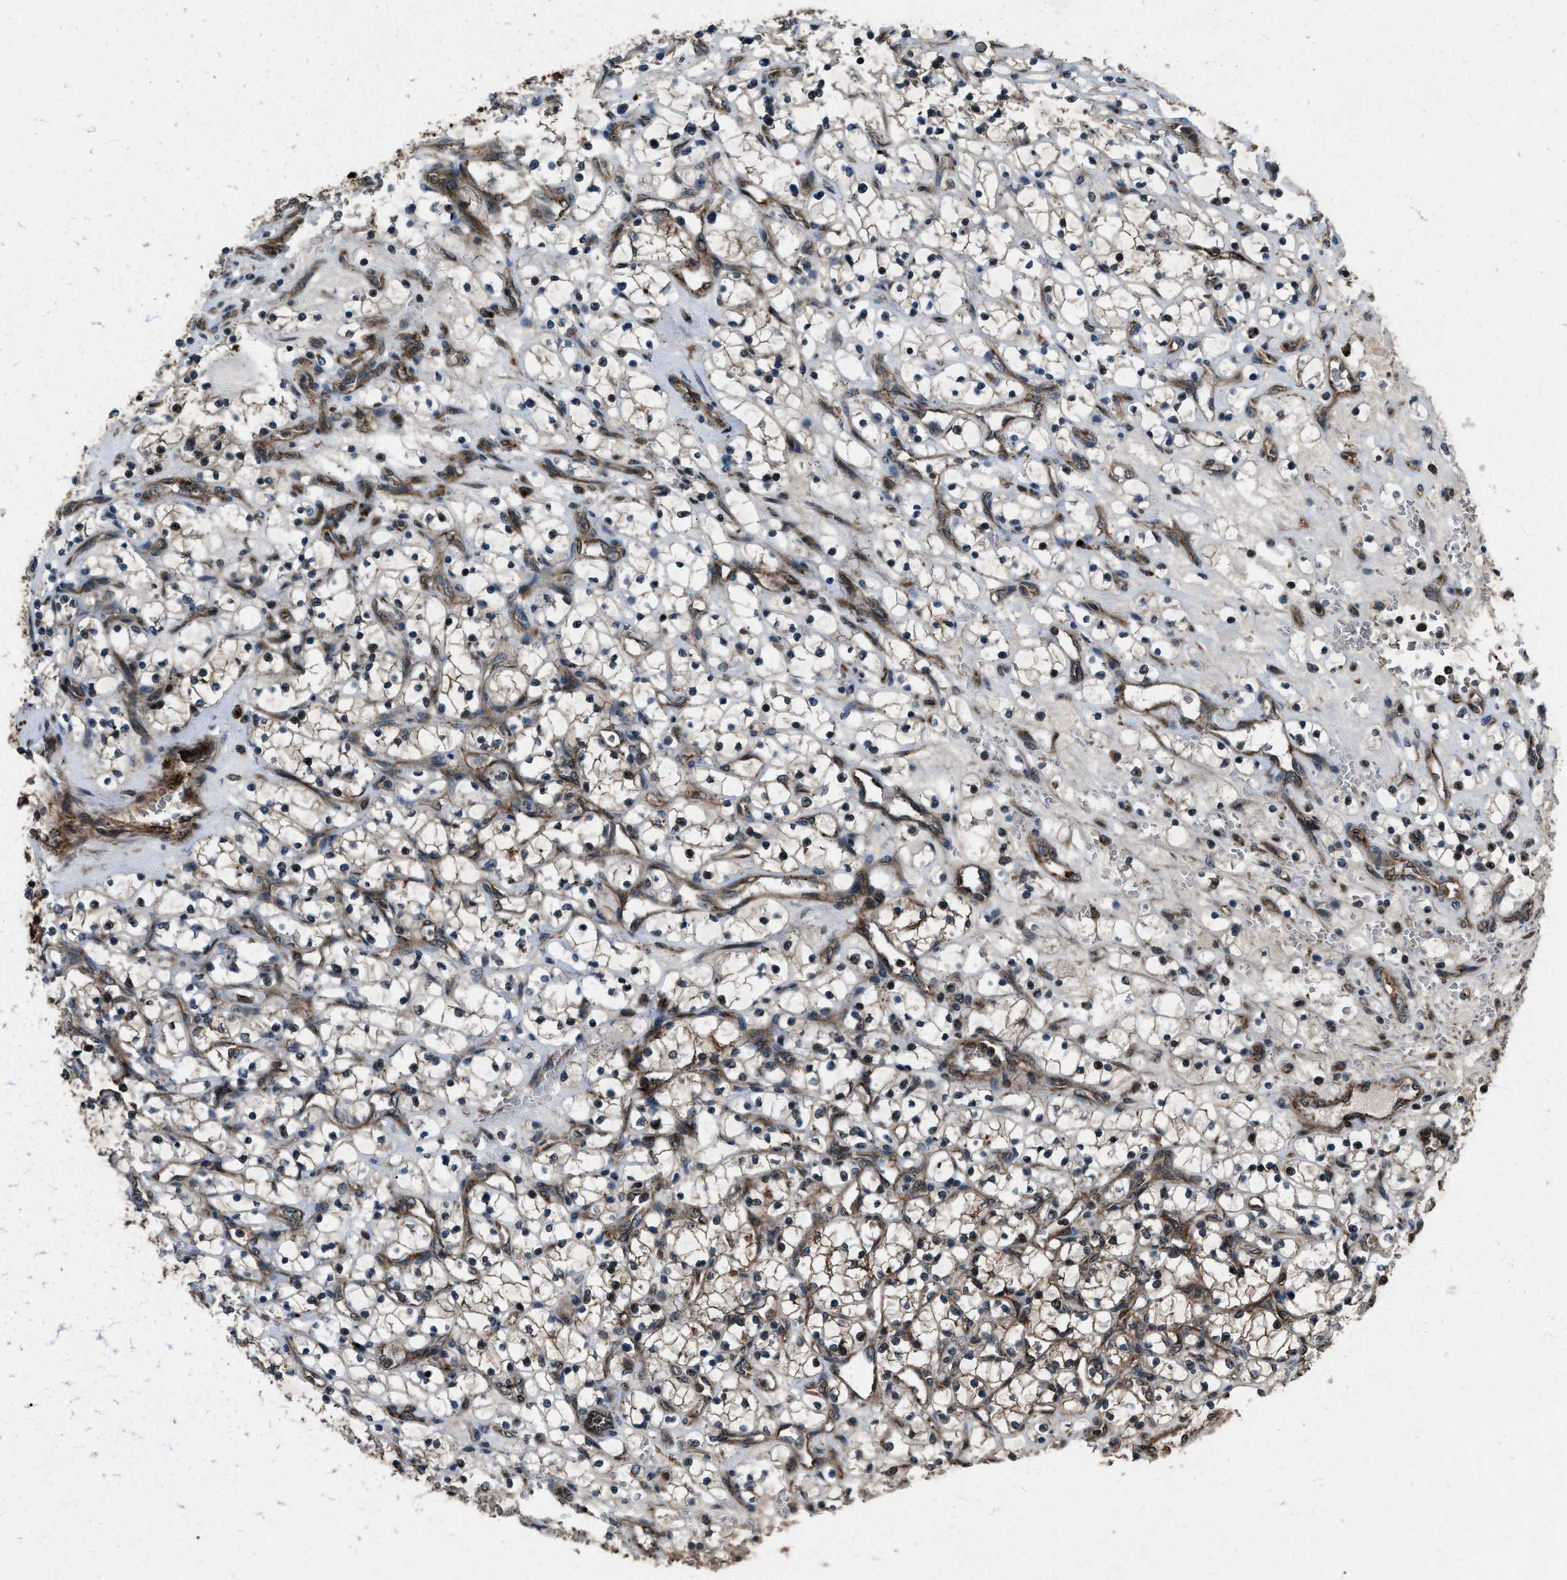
{"staining": {"intensity": "weak", "quantity": "<25%", "location": "cytoplasmic/membranous"}, "tissue": "renal cancer", "cell_type": "Tumor cells", "image_type": "cancer", "snomed": [{"axis": "morphology", "description": "Adenocarcinoma, NOS"}, {"axis": "topography", "description": "Kidney"}], "caption": "Immunohistochemical staining of adenocarcinoma (renal) exhibits no significant expression in tumor cells. The staining was performed using DAB (3,3'-diaminobenzidine) to visualize the protein expression in brown, while the nuclei were stained in blue with hematoxylin (Magnification: 20x).", "gene": "IRAK4", "patient": {"sex": "female", "age": 69}}